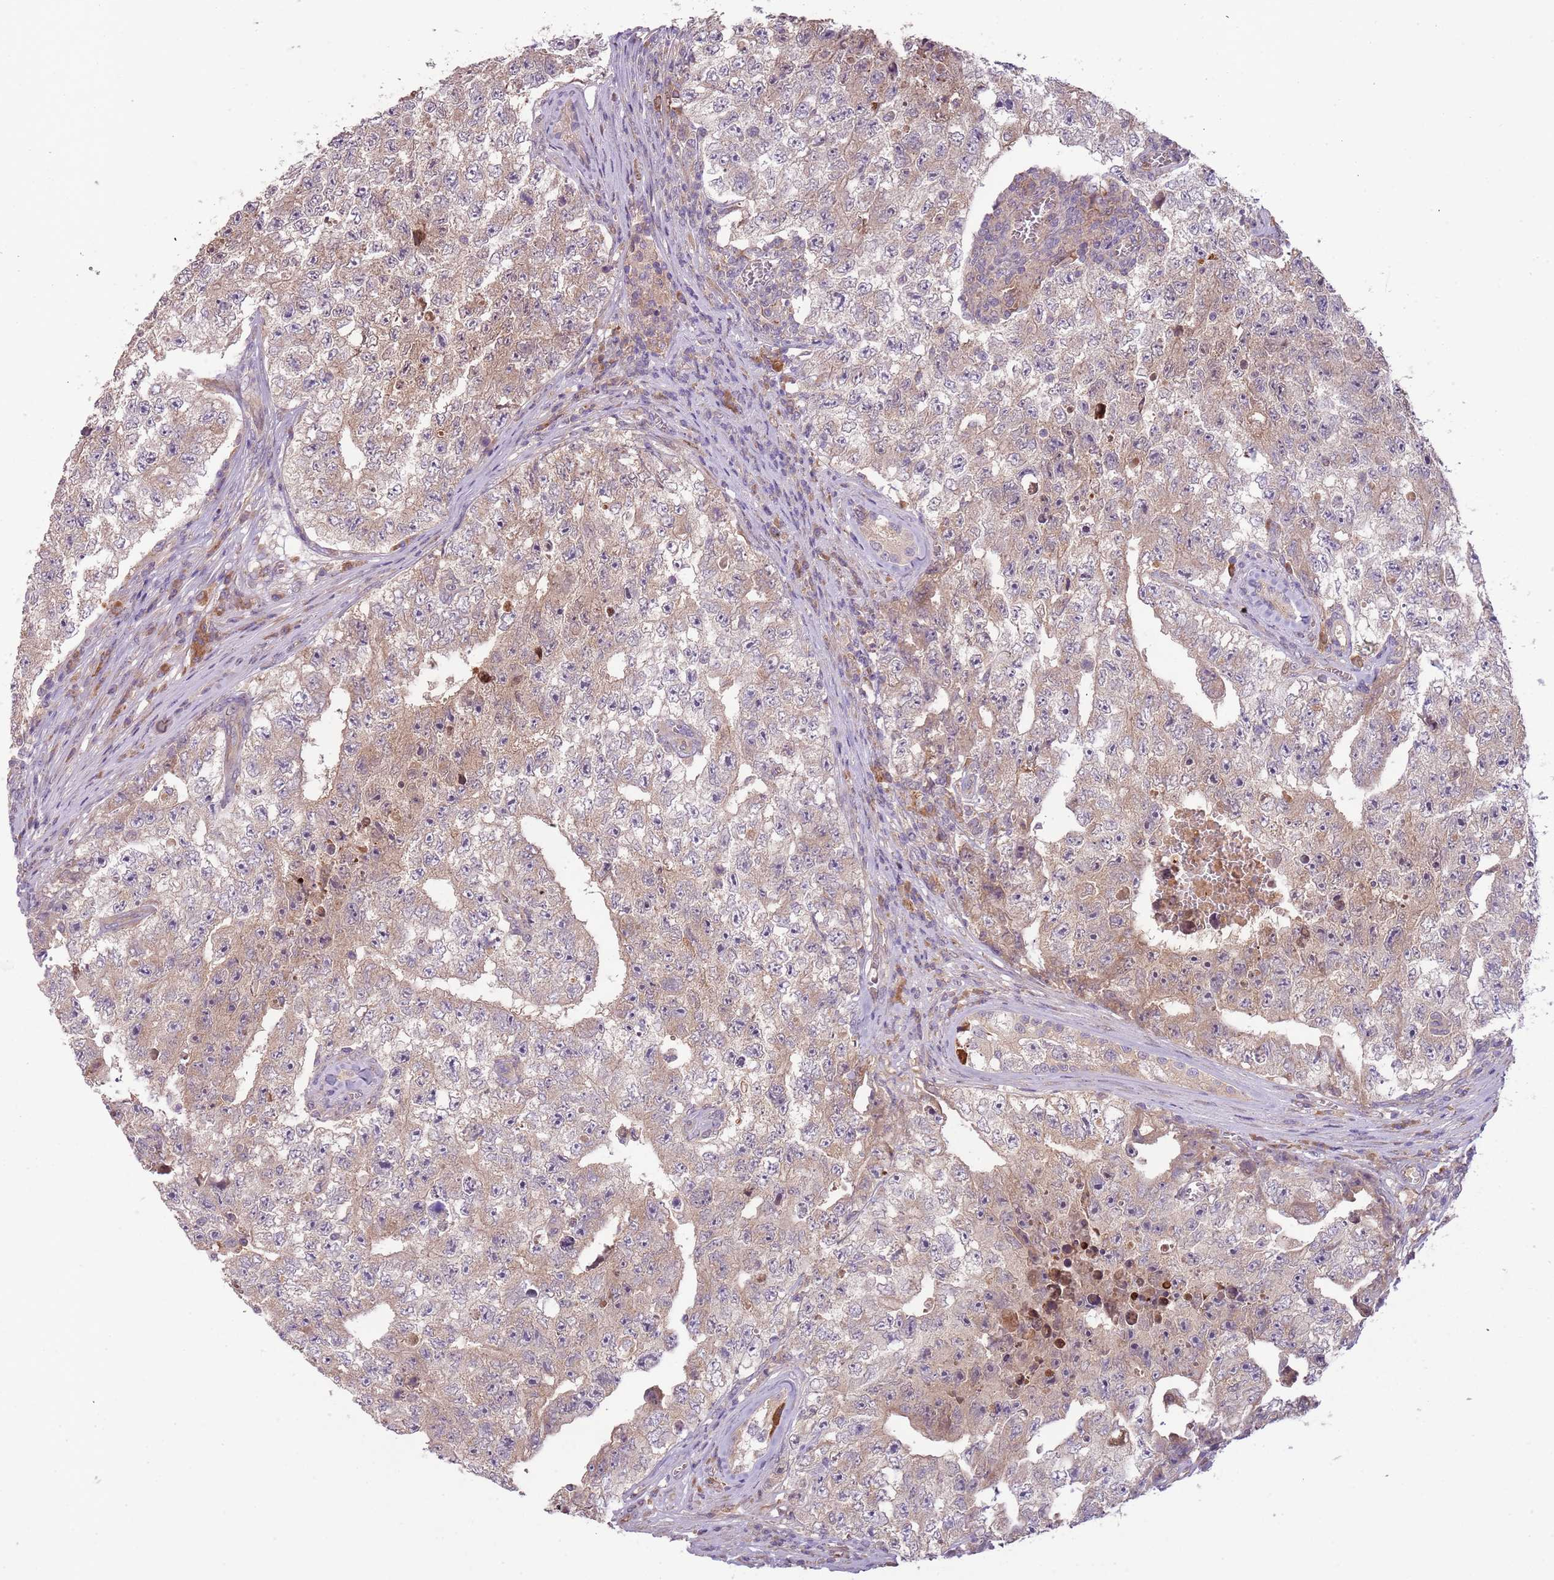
{"staining": {"intensity": "moderate", "quantity": ">75%", "location": "cytoplasmic/membranous"}, "tissue": "testis cancer", "cell_type": "Tumor cells", "image_type": "cancer", "snomed": [{"axis": "morphology", "description": "Carcinoma, Embryonal, NOS"}, {"axis": "topography", "description": "Testis"}], "caption": "Tumor cells demonstrate medium levels of moderate cytoplasmic/membranous positivity in approximately >75% of cells in human testis cancer. Ihc stains the protein of interest in brown and the nuclei are stained blue.", "gene": "FECH", "patient": {"sex": "male", "age": 17}}